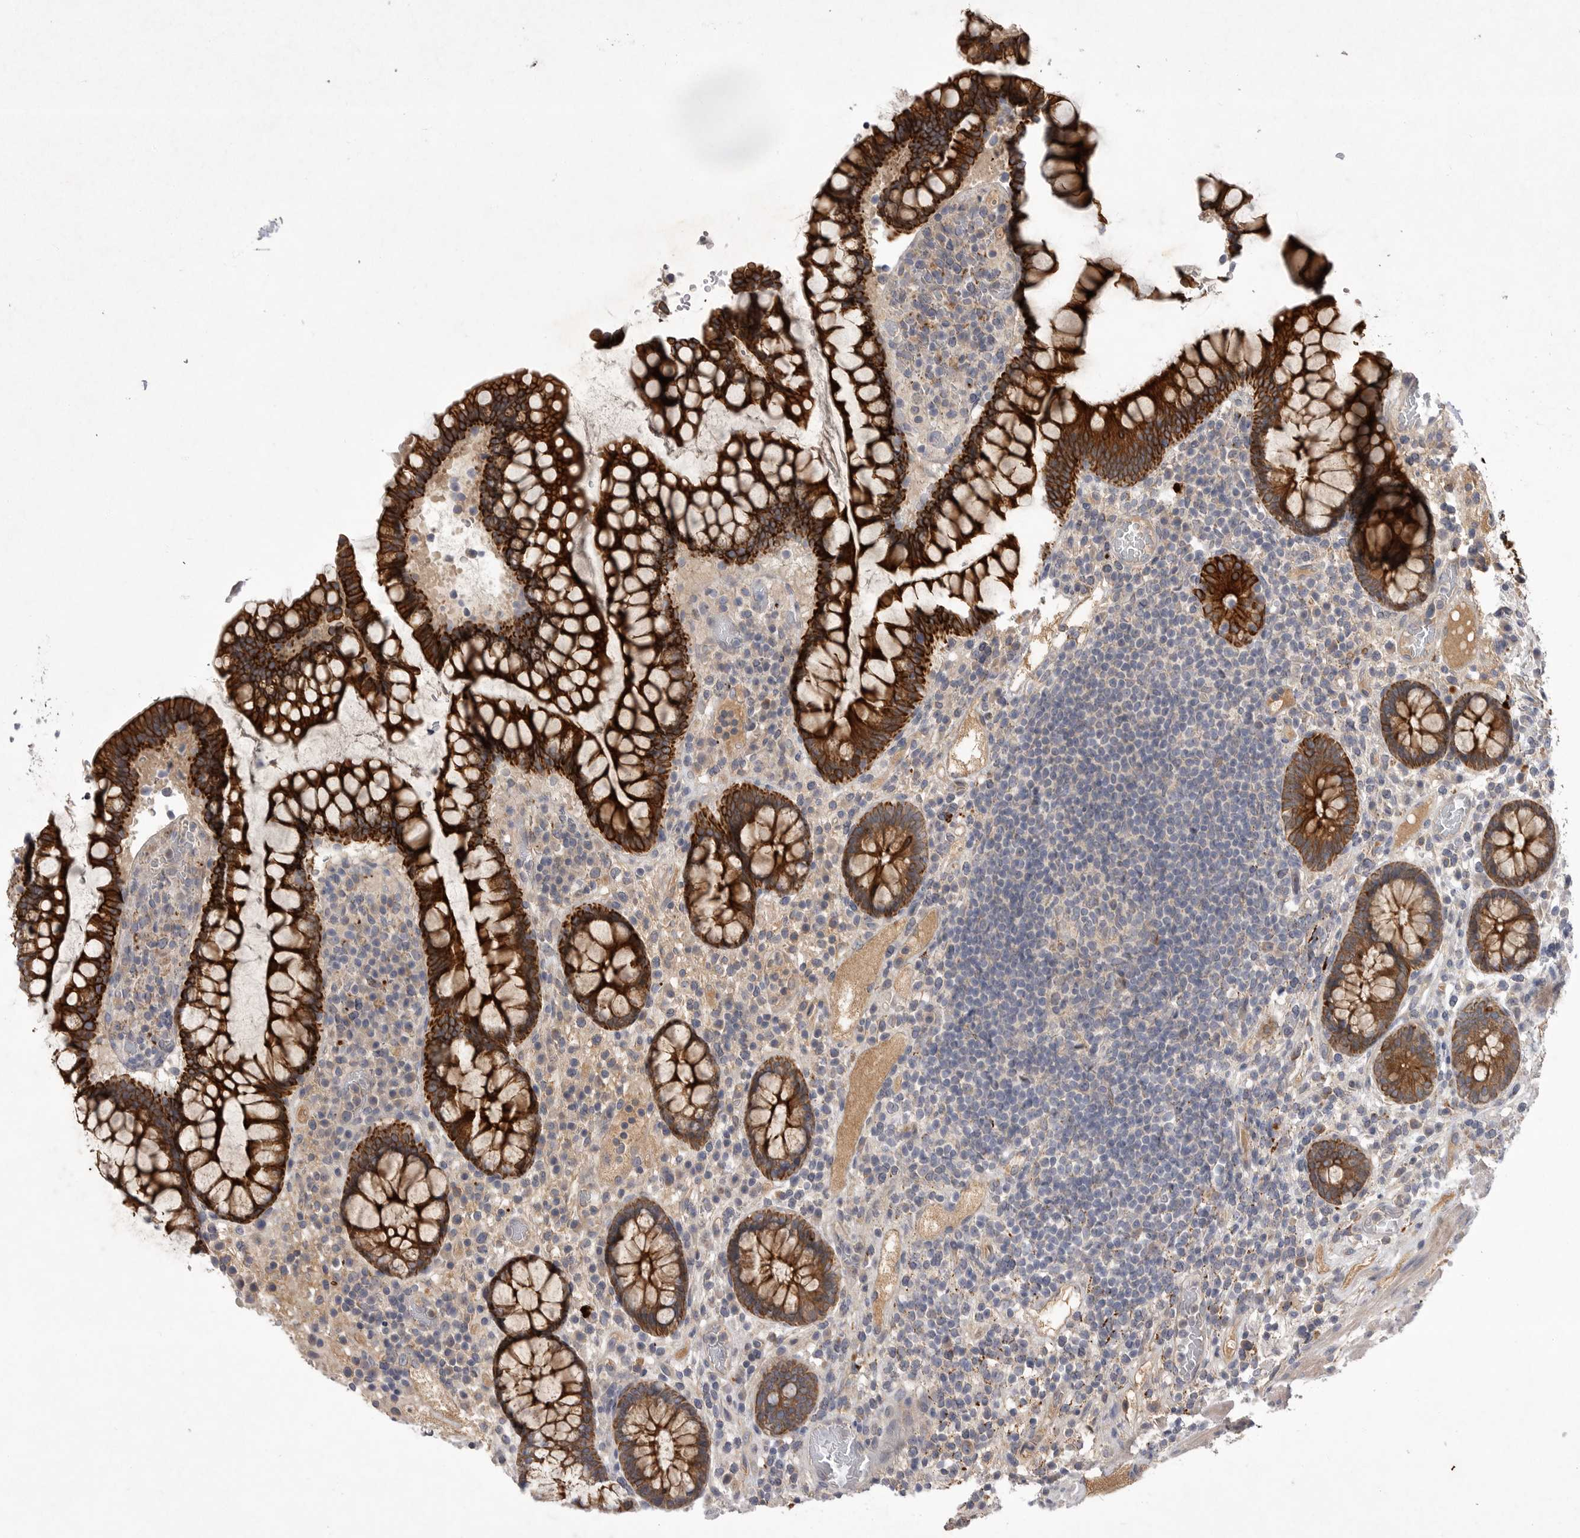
{"staining": {"intensity": "weak", "quantity": ">75%", "location": "cytoplasmic/membranous"}, "tissue": "colon", "cell_type": "Endothelial cells", "image_type": "normal", "snomed": [{"axis": "morphology", "description": "Normal tissue, NOS"}, {"axis": "topography", "description": "Colon"}], "caption": "Unremarkable colon reveals weak cytoplasmic/membranous expression in about >75% of endothelial cells (DAB (3,3'-diaminobenzidine) = brown stain, brightfield microscopy at high magnification)..", "gene": "DHDDS", "patient": {"sex": "female", "age": 79}}